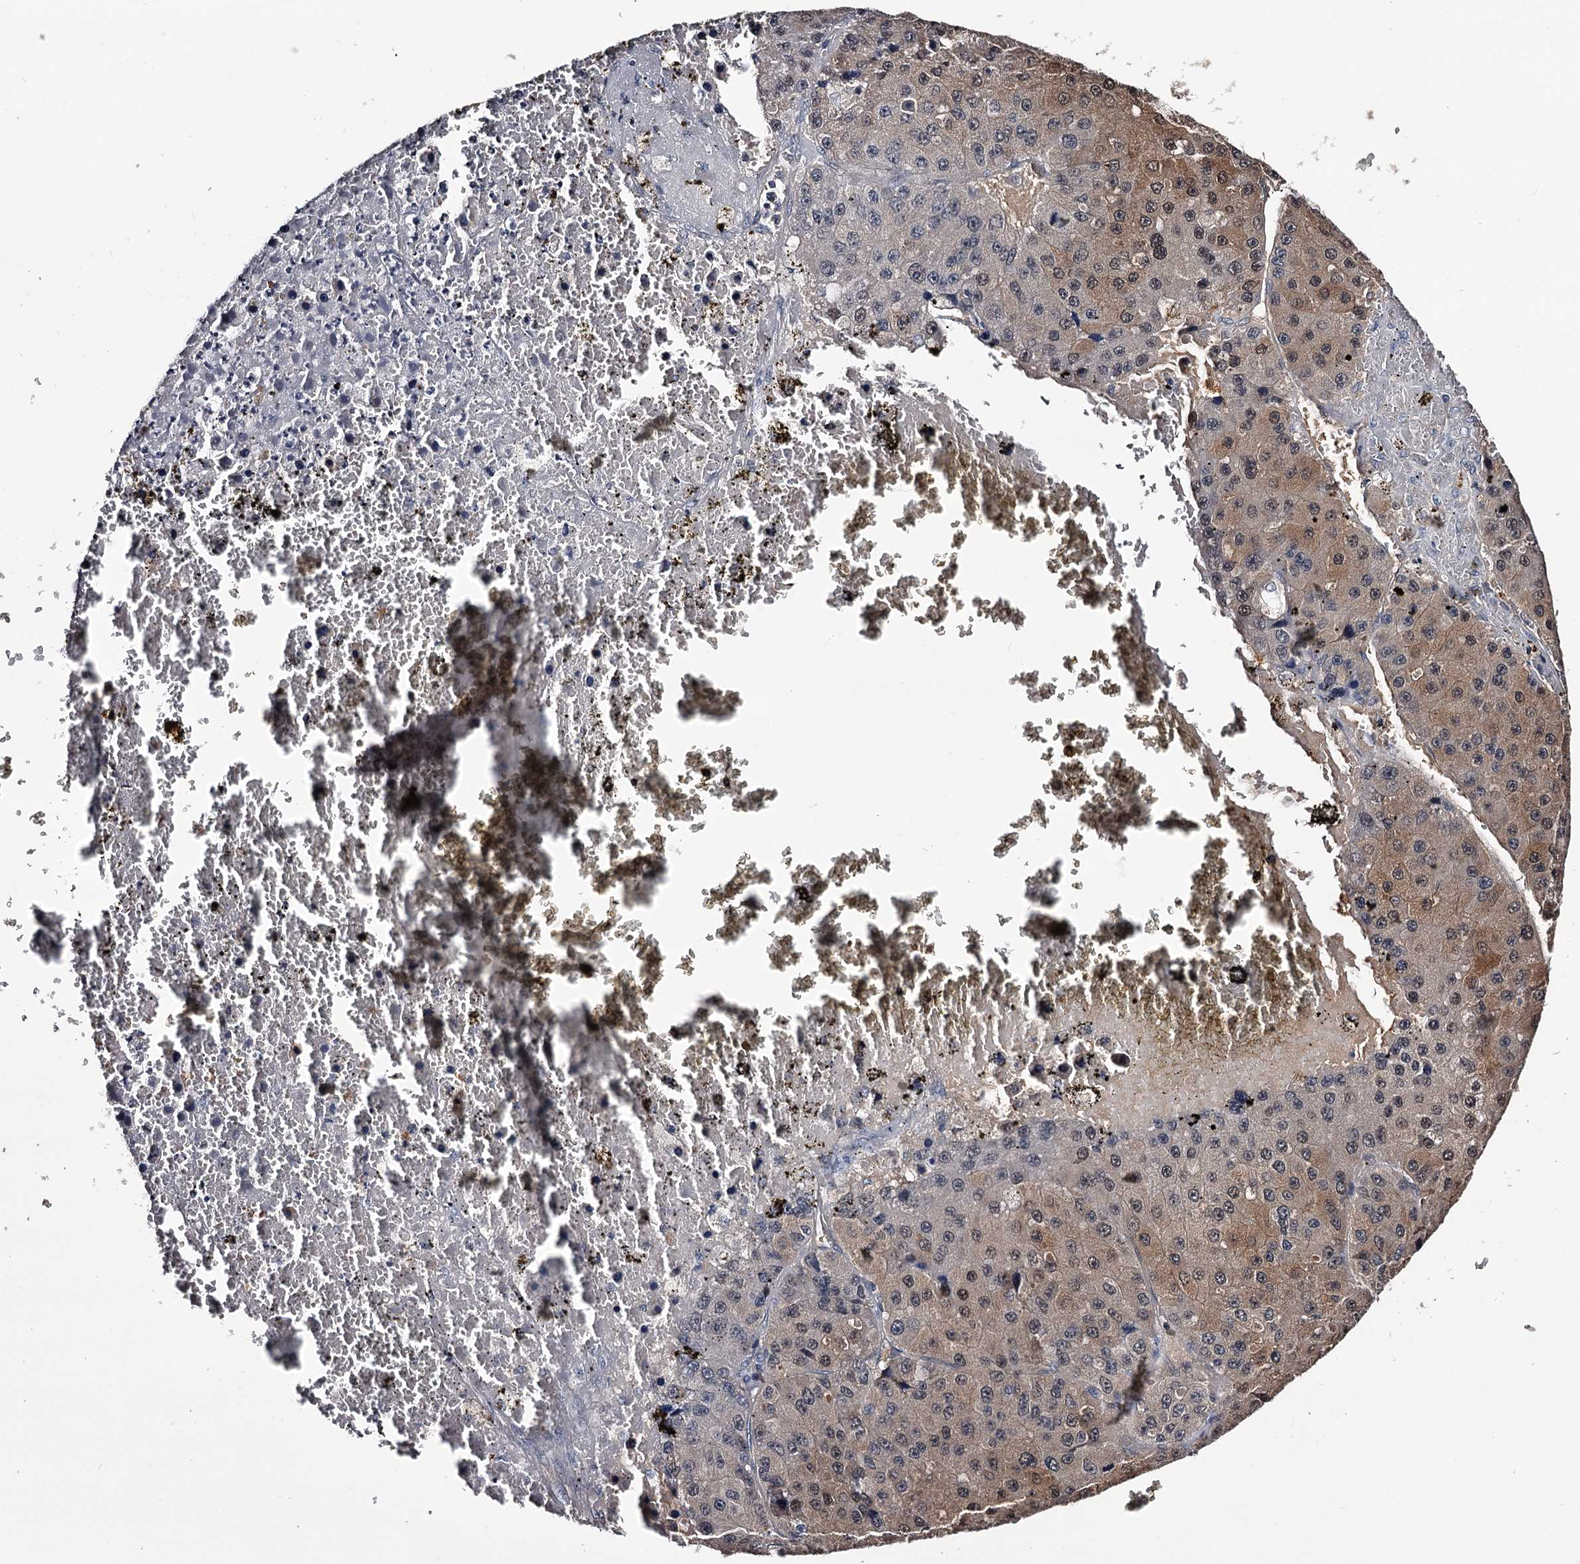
{"staining": {"intensity": "weak", "quantity": "25%-75%", "location": "cytoplasmic/membranous,nuclear"}, "tissue": "liver cancer", "cell_type": "Tumor cells", "image_type": "cancer", "snomed": [{"axis": "morphology", "description": "Carcinoma, Hepatocellular, NOS"}, {"axis": "topography", "description": "Liver"}], "caption": "Tumor cells display weak cytoplasmic/membranous and nuclear positivity in approximately 25%-75% of cells in hepatocellular carcinoma (liver).", "gene": "GSTO1", "patient": {"sex": "female", "age": 73}}